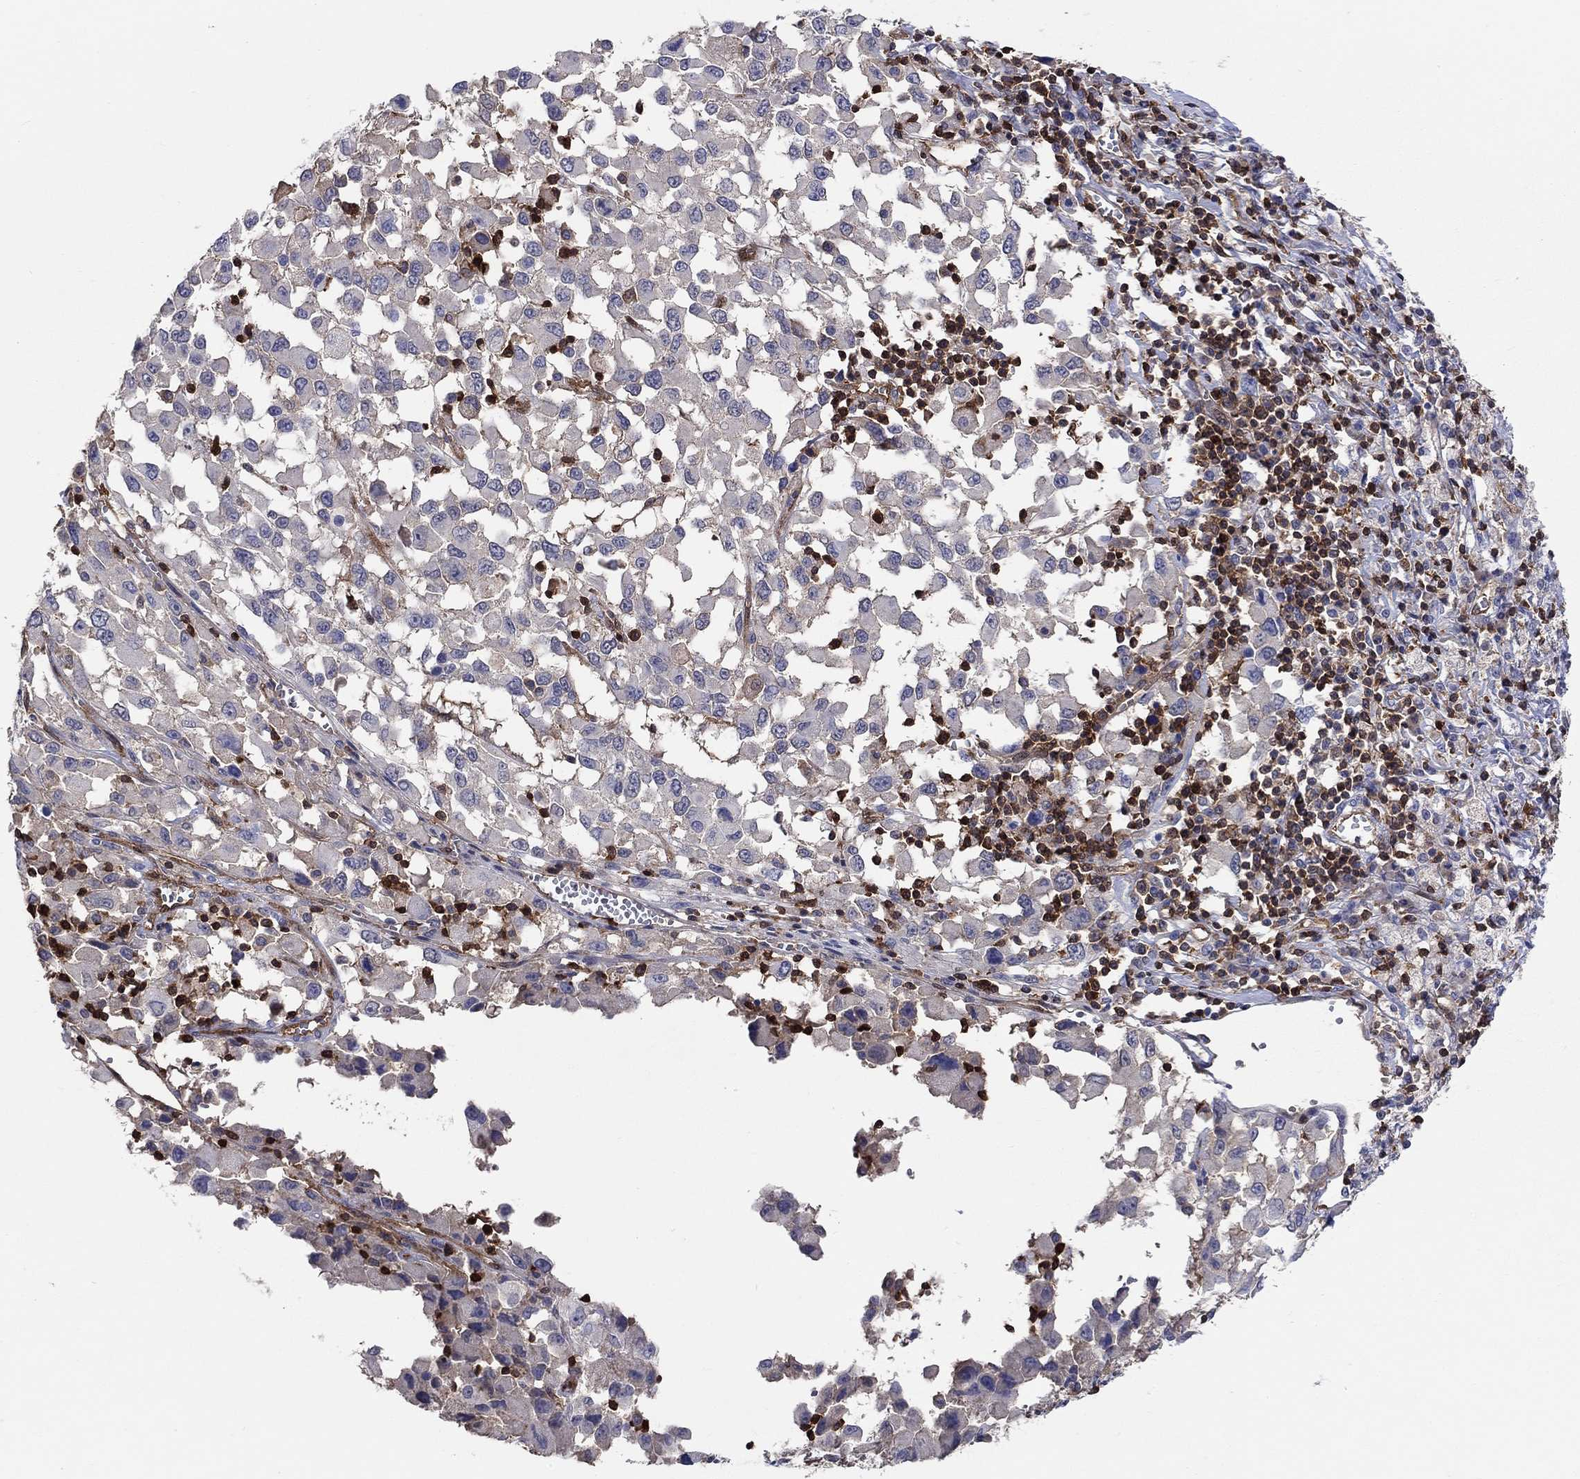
{"staining": {"intensity": "negative", "quantity": "none", "location": "none"}, "tissue": "melanoma", "cell_type": "Tumor cells", "image_type": "cancer", "snomed": [{"axis": "morphology", "description": "Malignant melanoma, Metastatic site"}, {"axis": "topography", "description": "Lymph node"}], "caption": "IHC photomicrograph of neoplastic tissue: human melanoma stained with DAB shows no significant protein expression in tumor cells.", "gene": "AGFG2", "patient": {"sex": "male", "age": 50}}